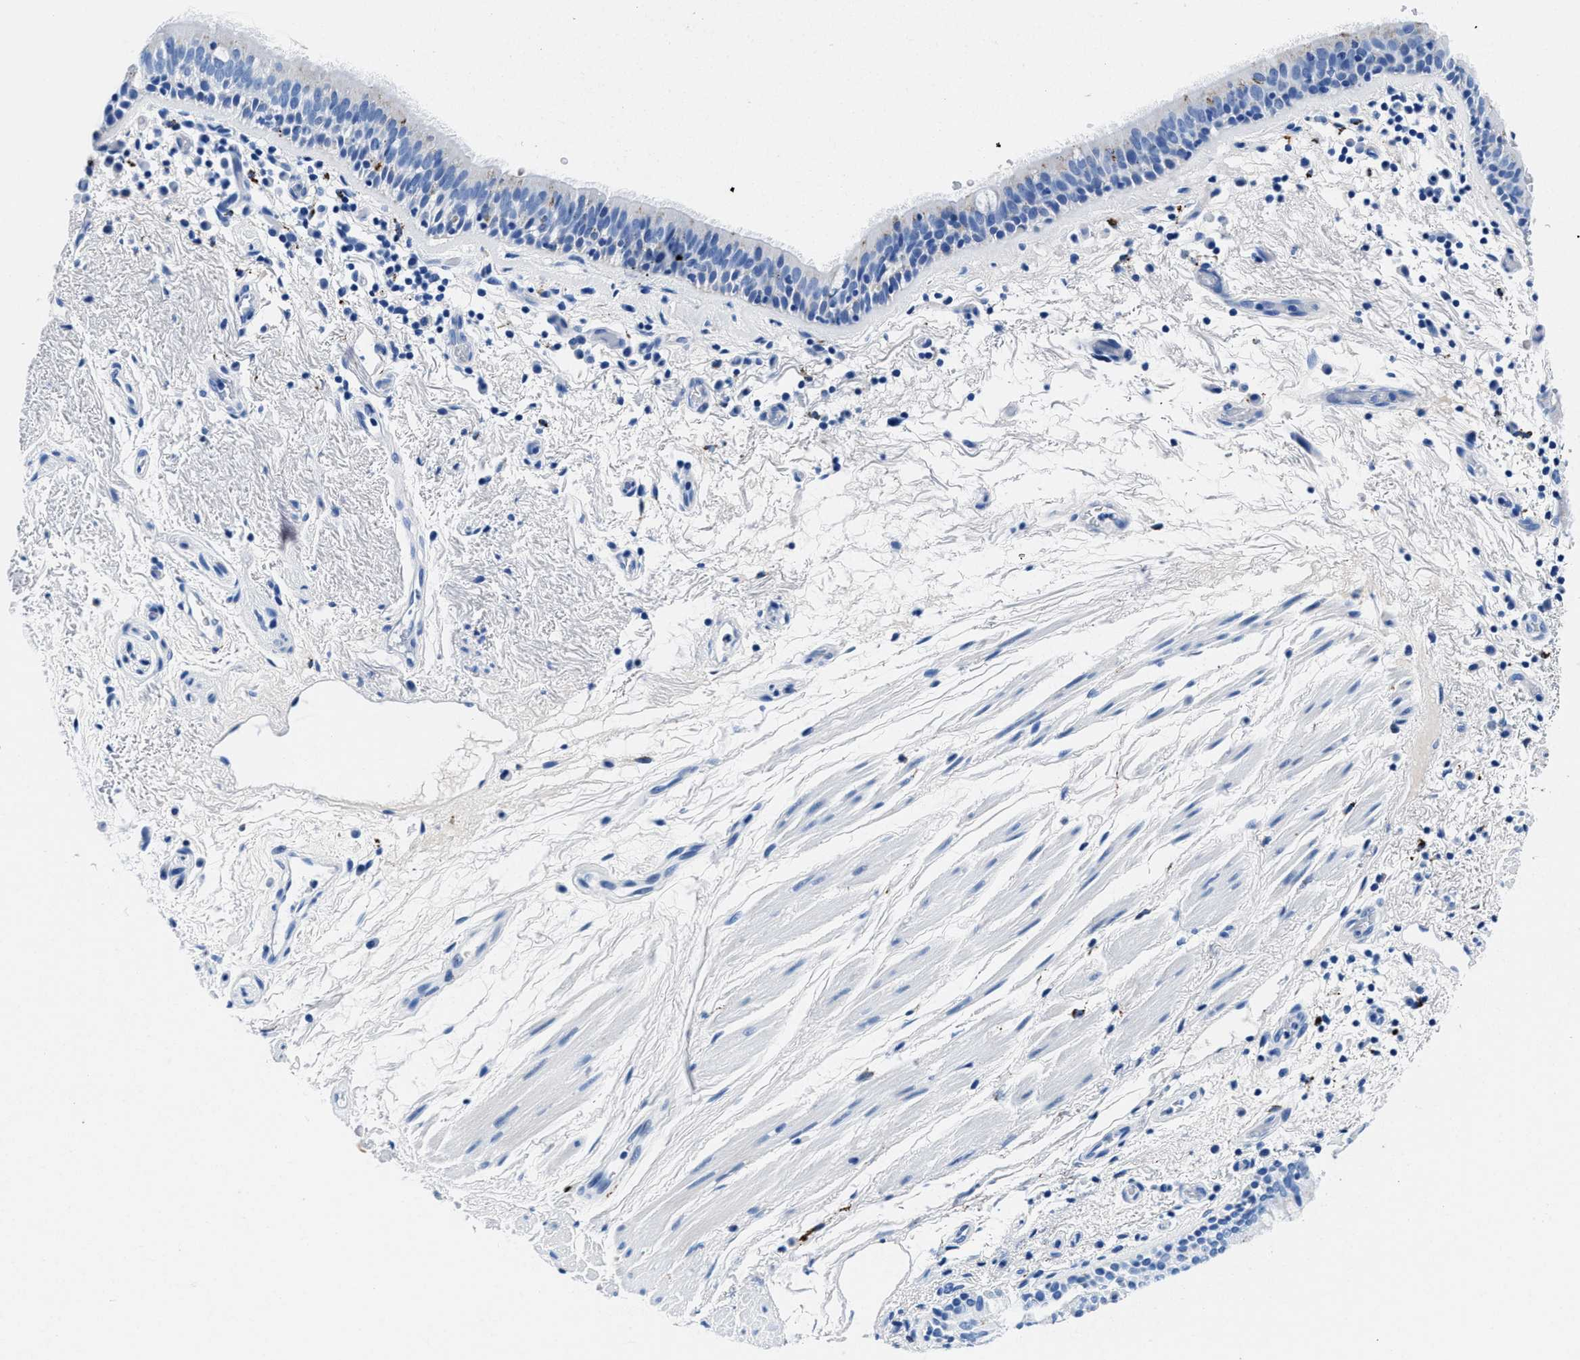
{"staining": {"intensity": "moderate", "quantity": "<25%", "location": "cytoplasmic/membranous"}, "tissue": "bronchus", "cell_type": "Respiratory epithelial cells", "image_type": "normal", "snomed": [{"axis": "morphology", "description": "Normal tissue, NOS"}, {"axis": "morphology", "description": "Inflammation, NOS"}, {"axis": "topography", "description": "Cartilage tissue"}, {"axis": "topography", "description": "Bronchus"}], "caption": "Bronchus stained with immunohistochemistry (IHC) displays moderate cytoplasmic/membranous positivity in approximately <25% of respiratory epithelial cells. The staining is performed using DAB brown chromogen to label protein expression. The nuclei are counter-stained blue using hematoxylin.", "gene": "OR14K1", "patient": {"sex": "male", "age": 77}}